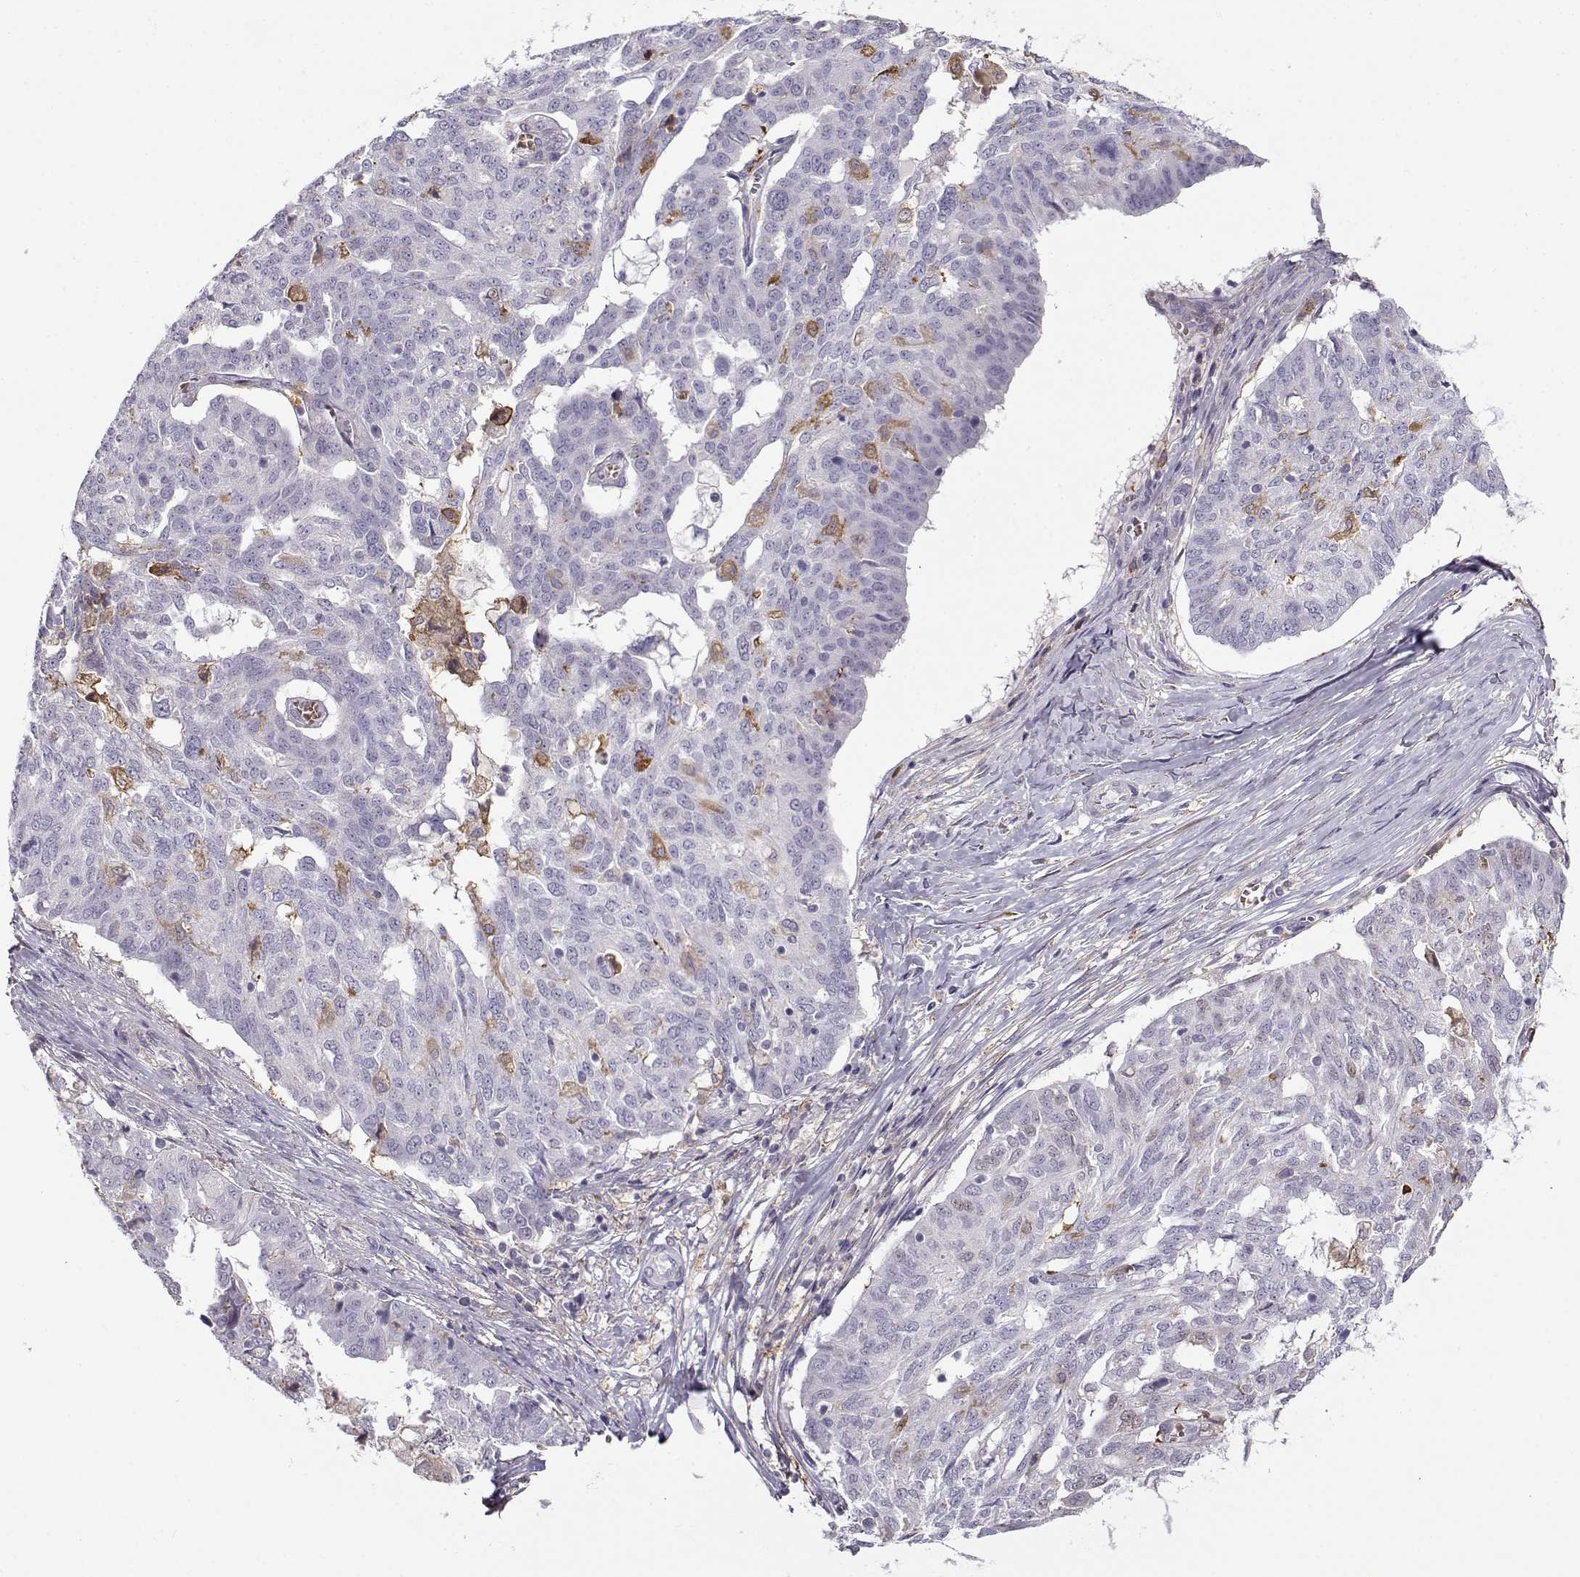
{"staining": {"intensity": "moderate", "quantity": "<25%", "location": "cytoplasmic/membranous"}, "tissue": "ovarian cancer", "cell_type": "Tumor cells", "image_type": "cancer", "snomed": [{"axis": "morphology", "description": "Cystadenocarcinoma, serous, NOS"}, {"axis": "topography", "description": "Ovary"}], "caption": "Immunohistochemistry histopathology image of neoplastic tissue: human serous cystadenocarcinoma (ovarian) stained using IHC reveals low levels of moderate protein expression localized specifically in the cytoplasmic/membranous of tumor cells, appearing as a cytoplasmic/membranous brown color.", "gene": "UCP3", "patient": {"sex": "female", "age": 67}}